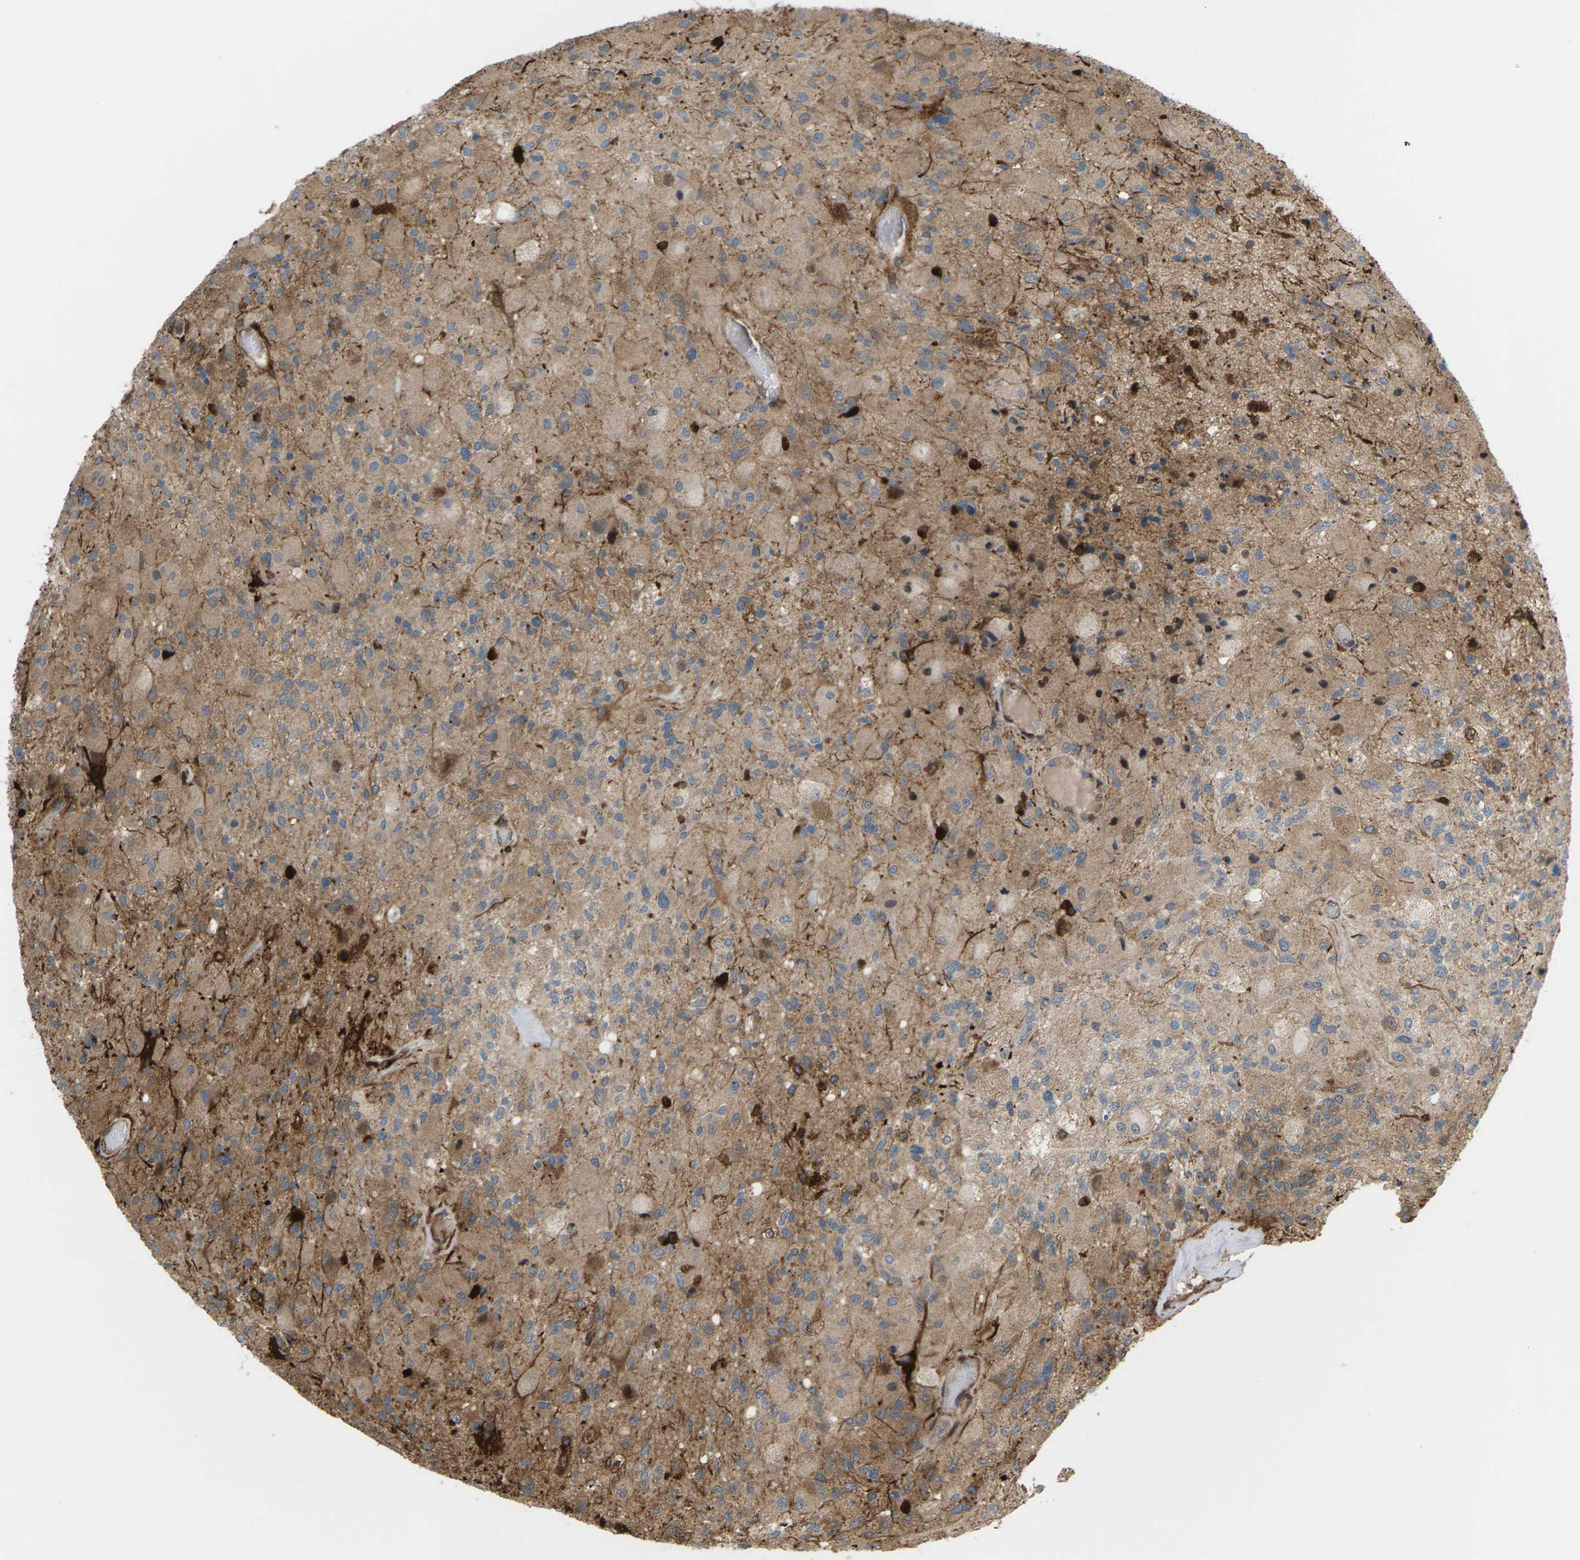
{"staining": {"intensity": "moderate", "quantity": ">75%", "location": "cytoplasmic/membranous"}, "tissue": "glioma", "cell_type": "Tumor cells", "image_type": "cancer", "snomed": [{"axis": "morphology", "description": "Normal tissue, NOS"}, {"axis": "morphology", "description": "Glioma, malignant, High grade"}, {"axis": "topography", "description": "Cerebral cortex"}], "caption": "Protein expression analysis of human glioma reveals moderate cytoplasmic/membranous expression in approximately >75% of tumor cells.", "gene": "ROBO1", "patient": {"sex": "male", "age": 77}}